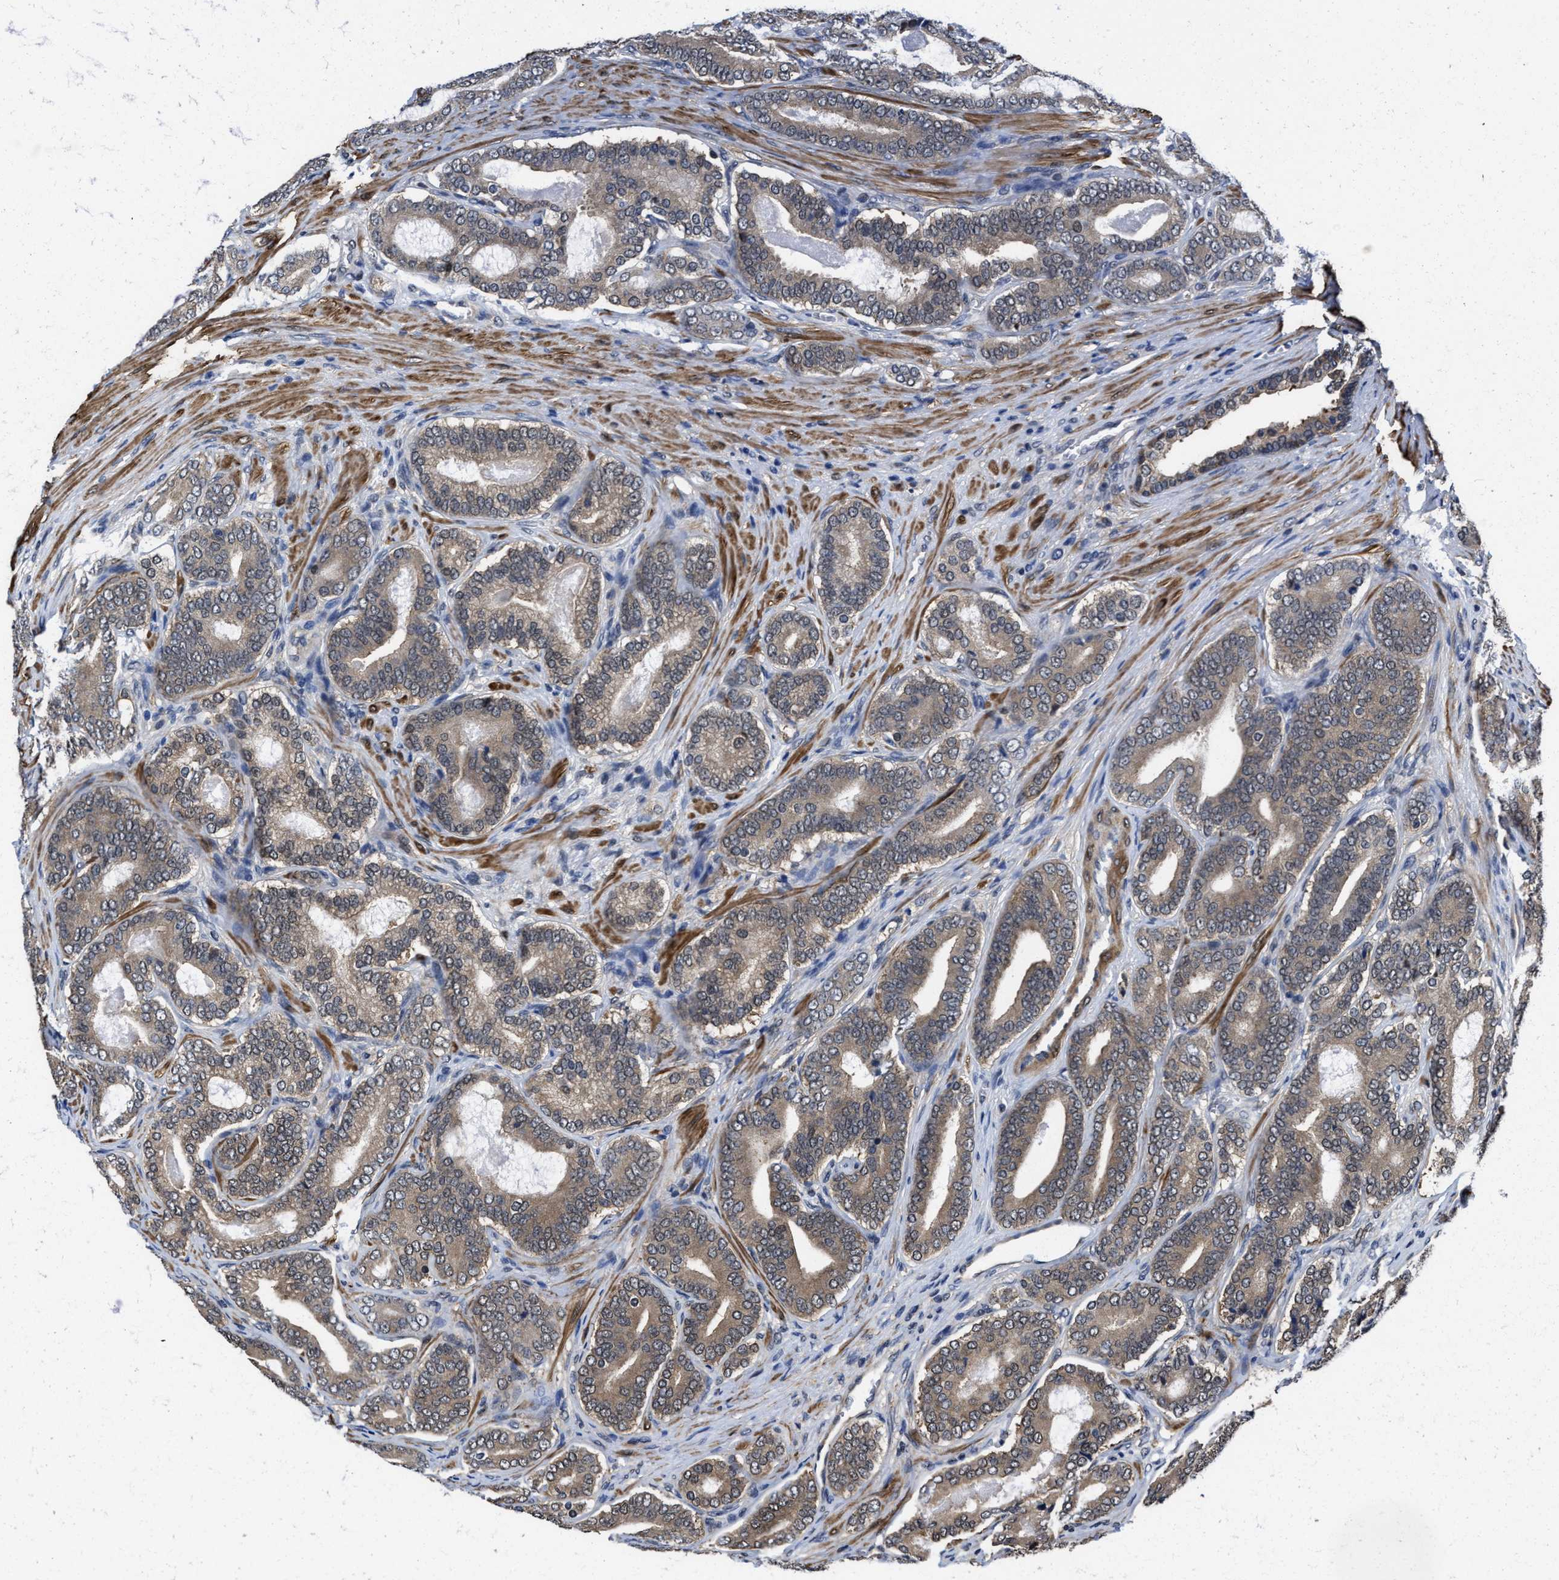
{"staining": {"intensity": "weak", "quantity": ">75%", "location": "cytoplasmic/membranous"}, "tissue": "prostate cancer", "cell_type": "Tumor cells", "image_type": "cancer", "snomed": [{"axis": "morphology", "description": "Adenocarcinoma, High grade"}, {"axis": "topography", "description": "Prostate"}], "caption": "Prostate cancer (high-grade adenocarcinoma) tissue demonstrates weak cytoplasmic/membranous expression in about >75% of tumor cells, visualized by immunohistochemistry.", "gene": "KIF12", "patient": {"sex": "male", "age": 60}}